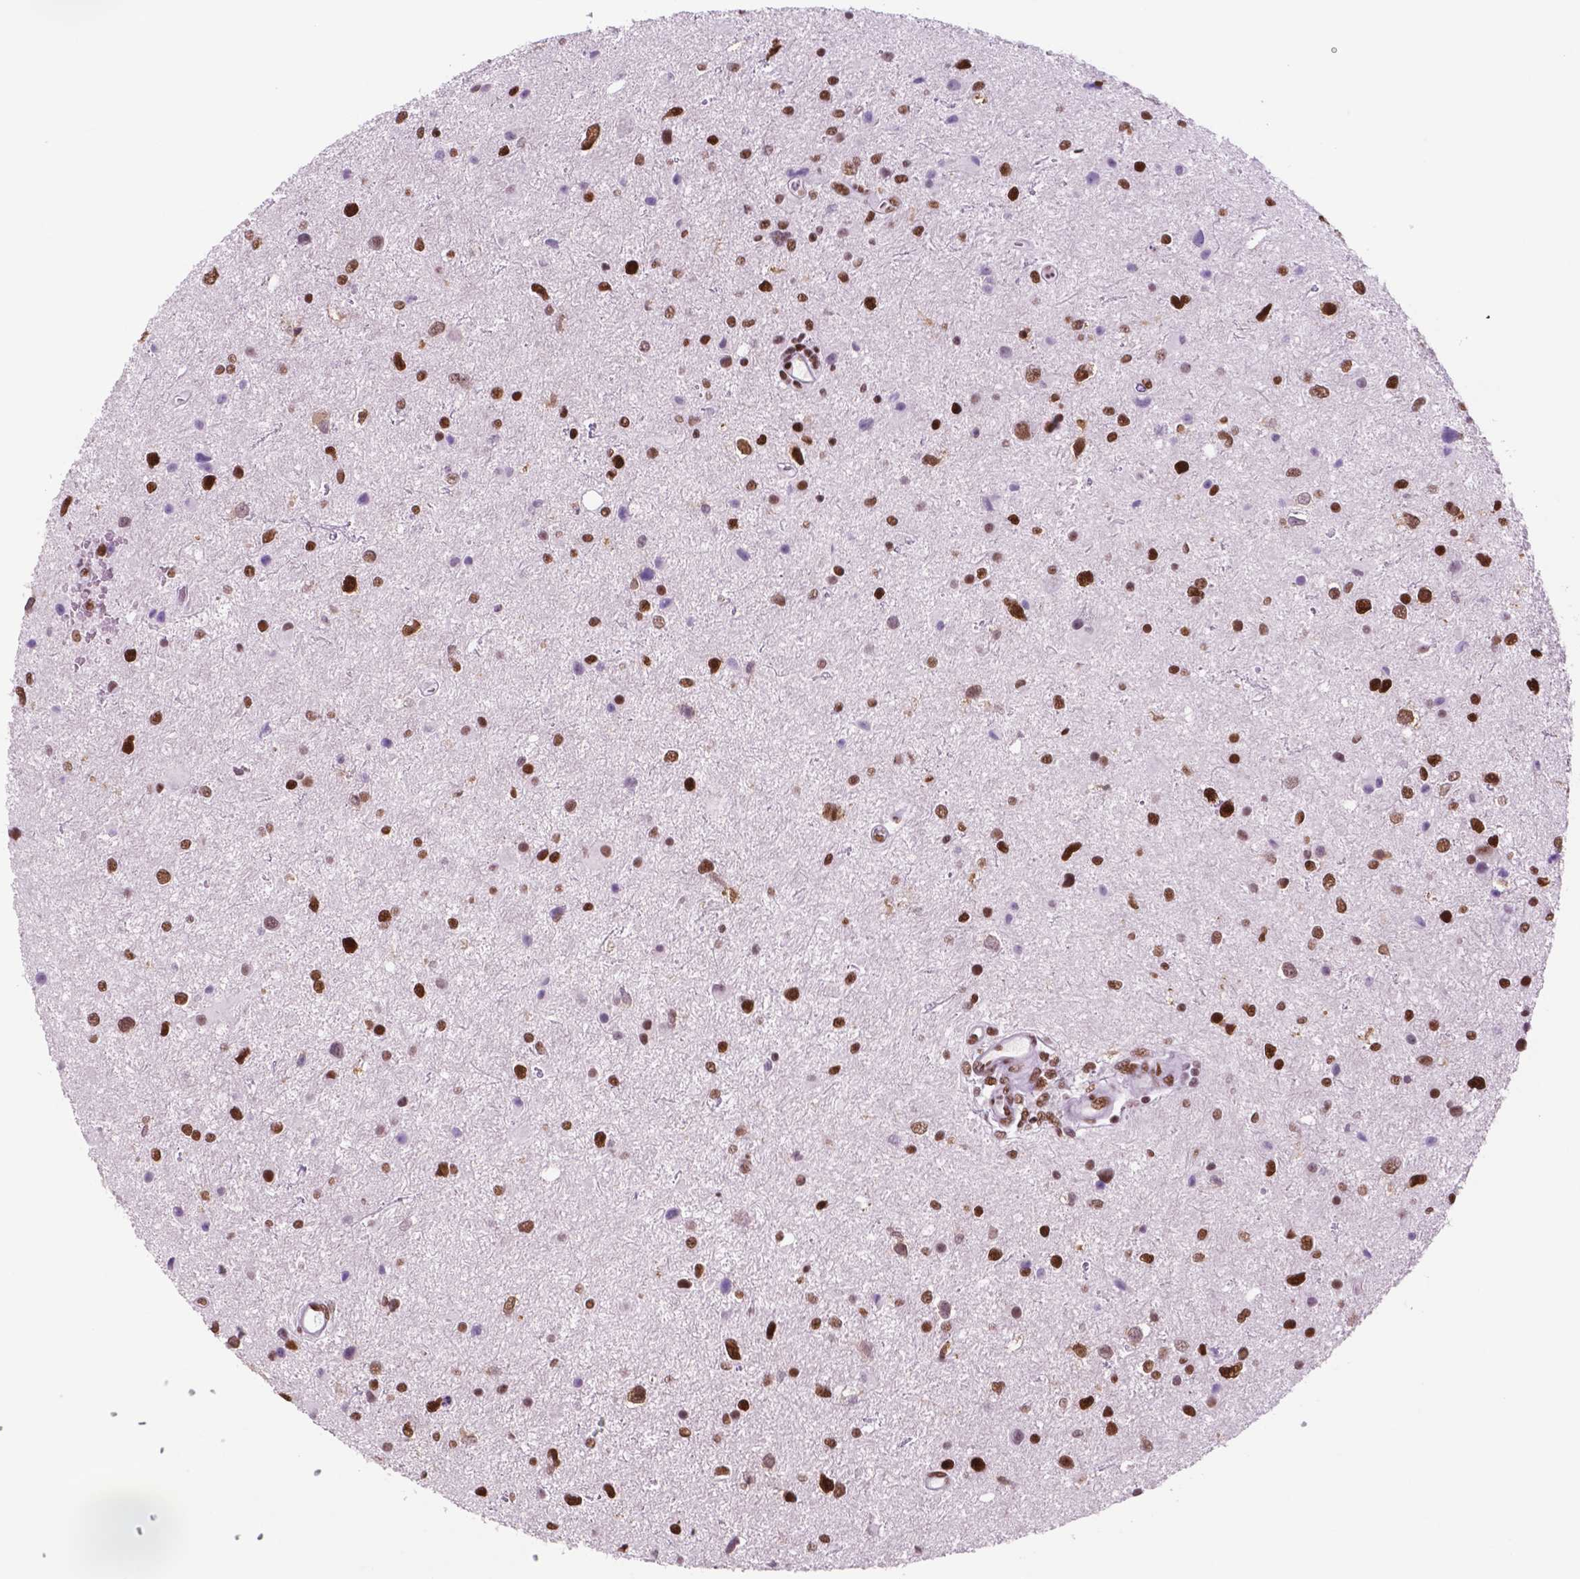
{"staining": {"intensity": "strong", "quantity": ">75%", "location": "nuclear"}, "tissue": "glioma", "cell_type": "Tumor cells", "image_type": "cancer", "snomed": [{"axis": "morphology", "description": "Glioma, malignant, Low grade"}, {"axis": "topography", "description": "Brain"}], "caption": "The immunohistochemical stain highlights strong nuclear staining in tumor cells of malignant glioma (low-grade) tissue. (Stains: DAB (3,3'-diaminobenzidine) in brown, nuclei in blue, Microscopy: brightfield microscopy at high magnification).", "gene": "MSH6", "patient": {"sex": "female", "age": 32}}